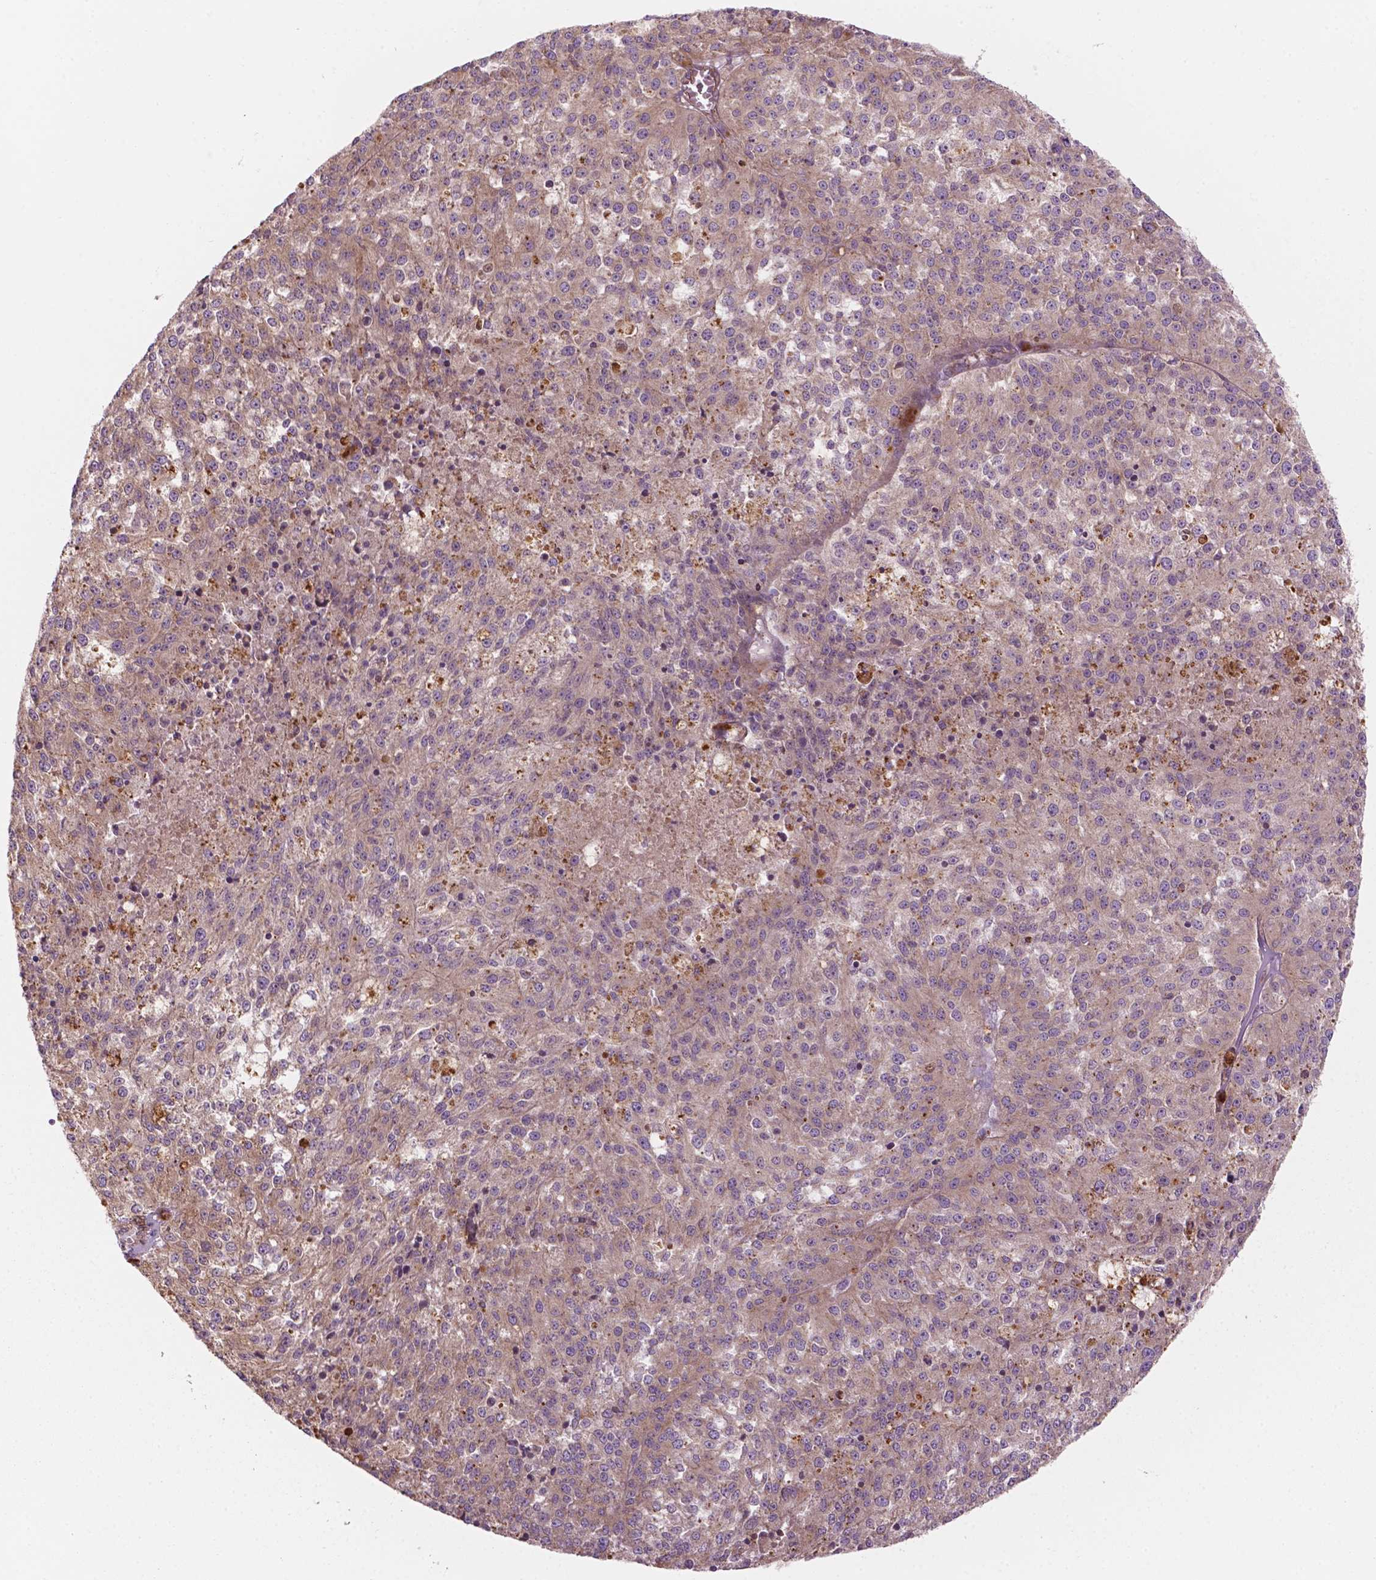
{"staining": {"intensity": "negative", "quantity": "none", "location": "none"}, "tissue": "melanoma", "cell_type": "Tumor cells", "image_type": "cancer", "snomed": [{"axis": "morphology", "description": "Malignant melanoma, Metastatic site"}, {"axis": "topography", "description": "Lymph node"}], "caption": "There is no significant staining in tumor cells of malignant melanoma (metastatic site). (Brightfield microscopy of DAB immunohistochemistry (IHC) at high magnification).", "gene": "SURF4", "patient": {"sex": "female", "age": 64}}